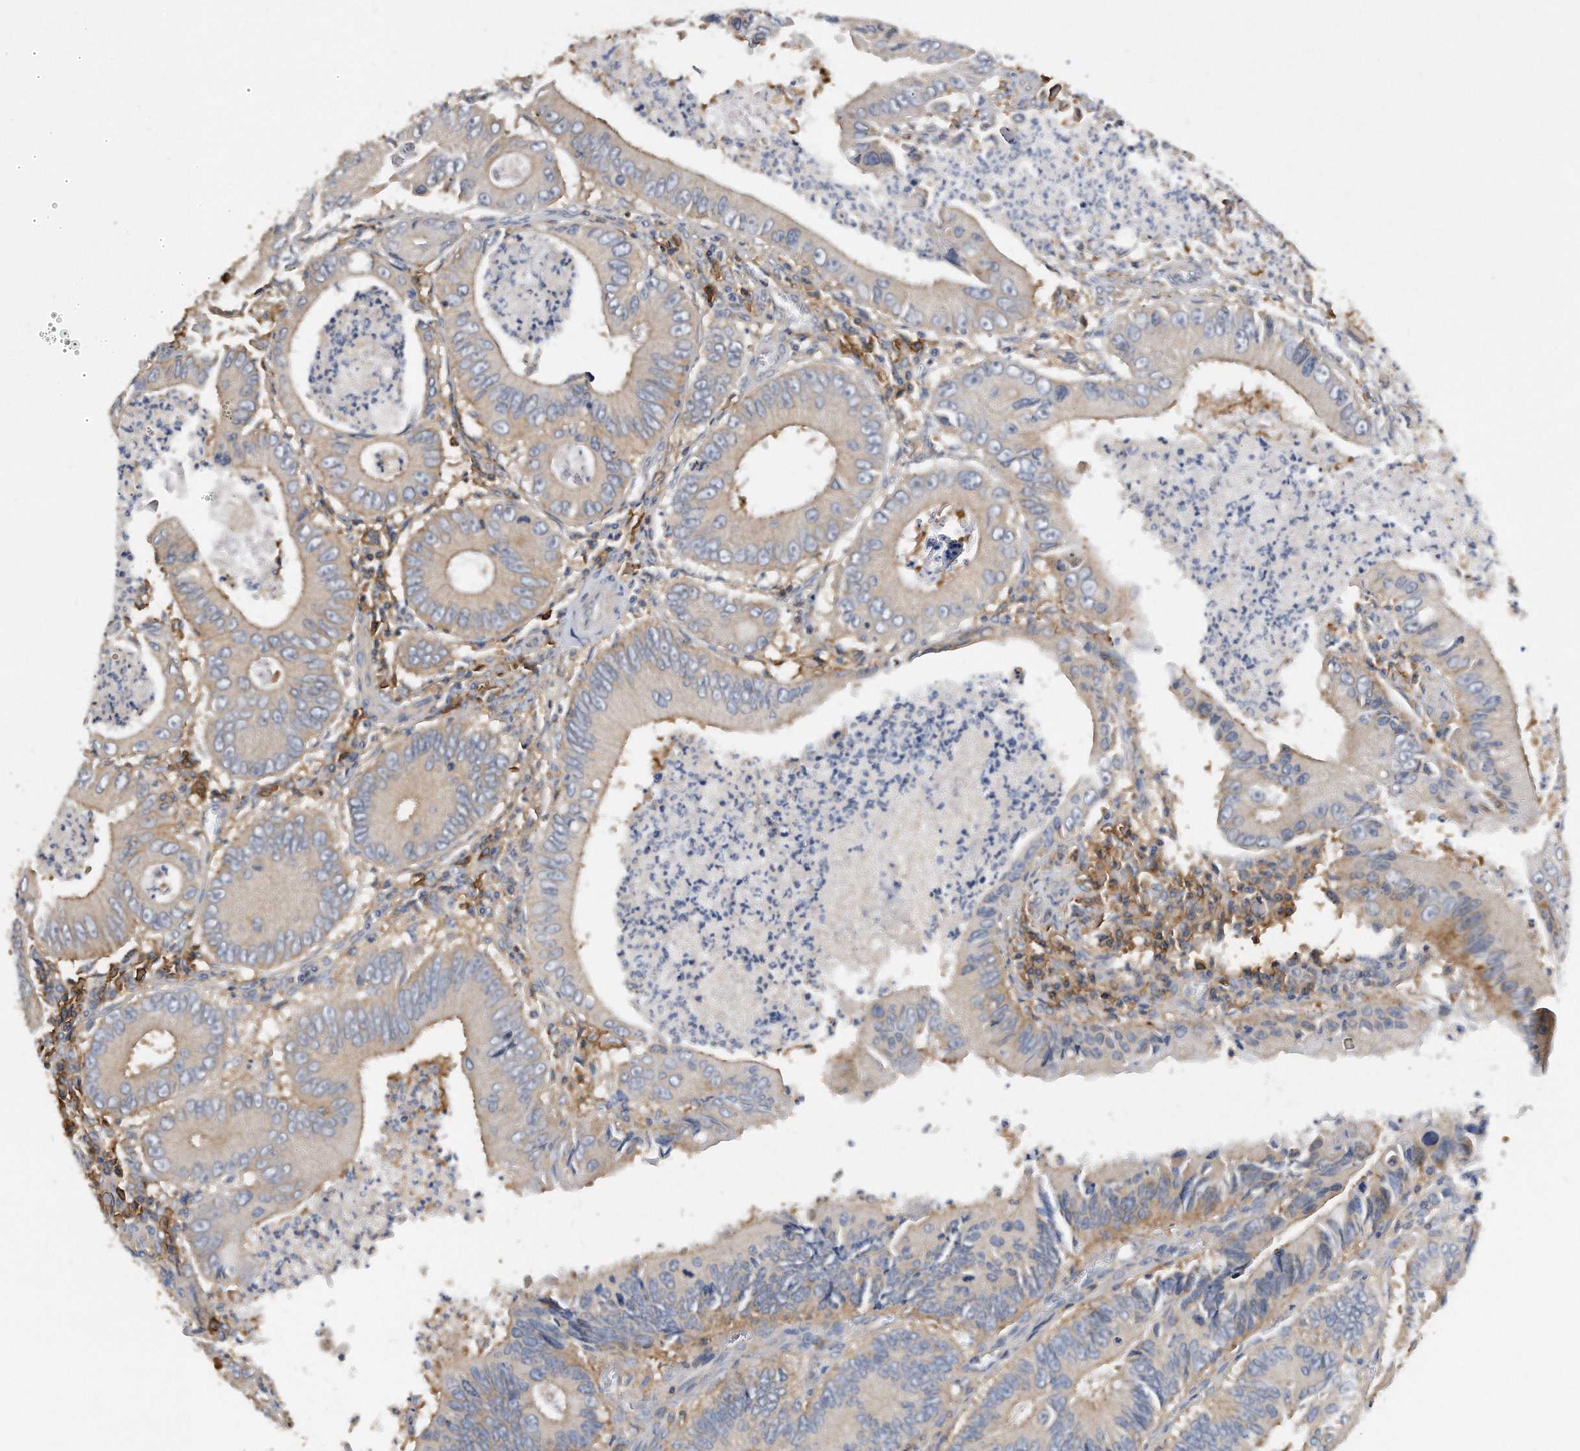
{"staining": {"intensity": "weak", "quantity": "<25%", "location": "cytoplasmic/membranous"}, "tissue": "colorectal cancer", "cell_type": "Tumor cells", "image_type": "cancer", "snomed": [{"axis": "morphology", "description": "Inflammation, NOS"}, {"axis": "morphology", "description": "Adenocarcinoma, NOS"}, {"axis": "topography", "description": "Colon"}], "caption": "Immunohistochemical staining of human adenocarcinoma (colorectal) shows no significant expression in tumor cells.", "gene": "ATG5", "patient": {"sex": "male", "age": 72}}